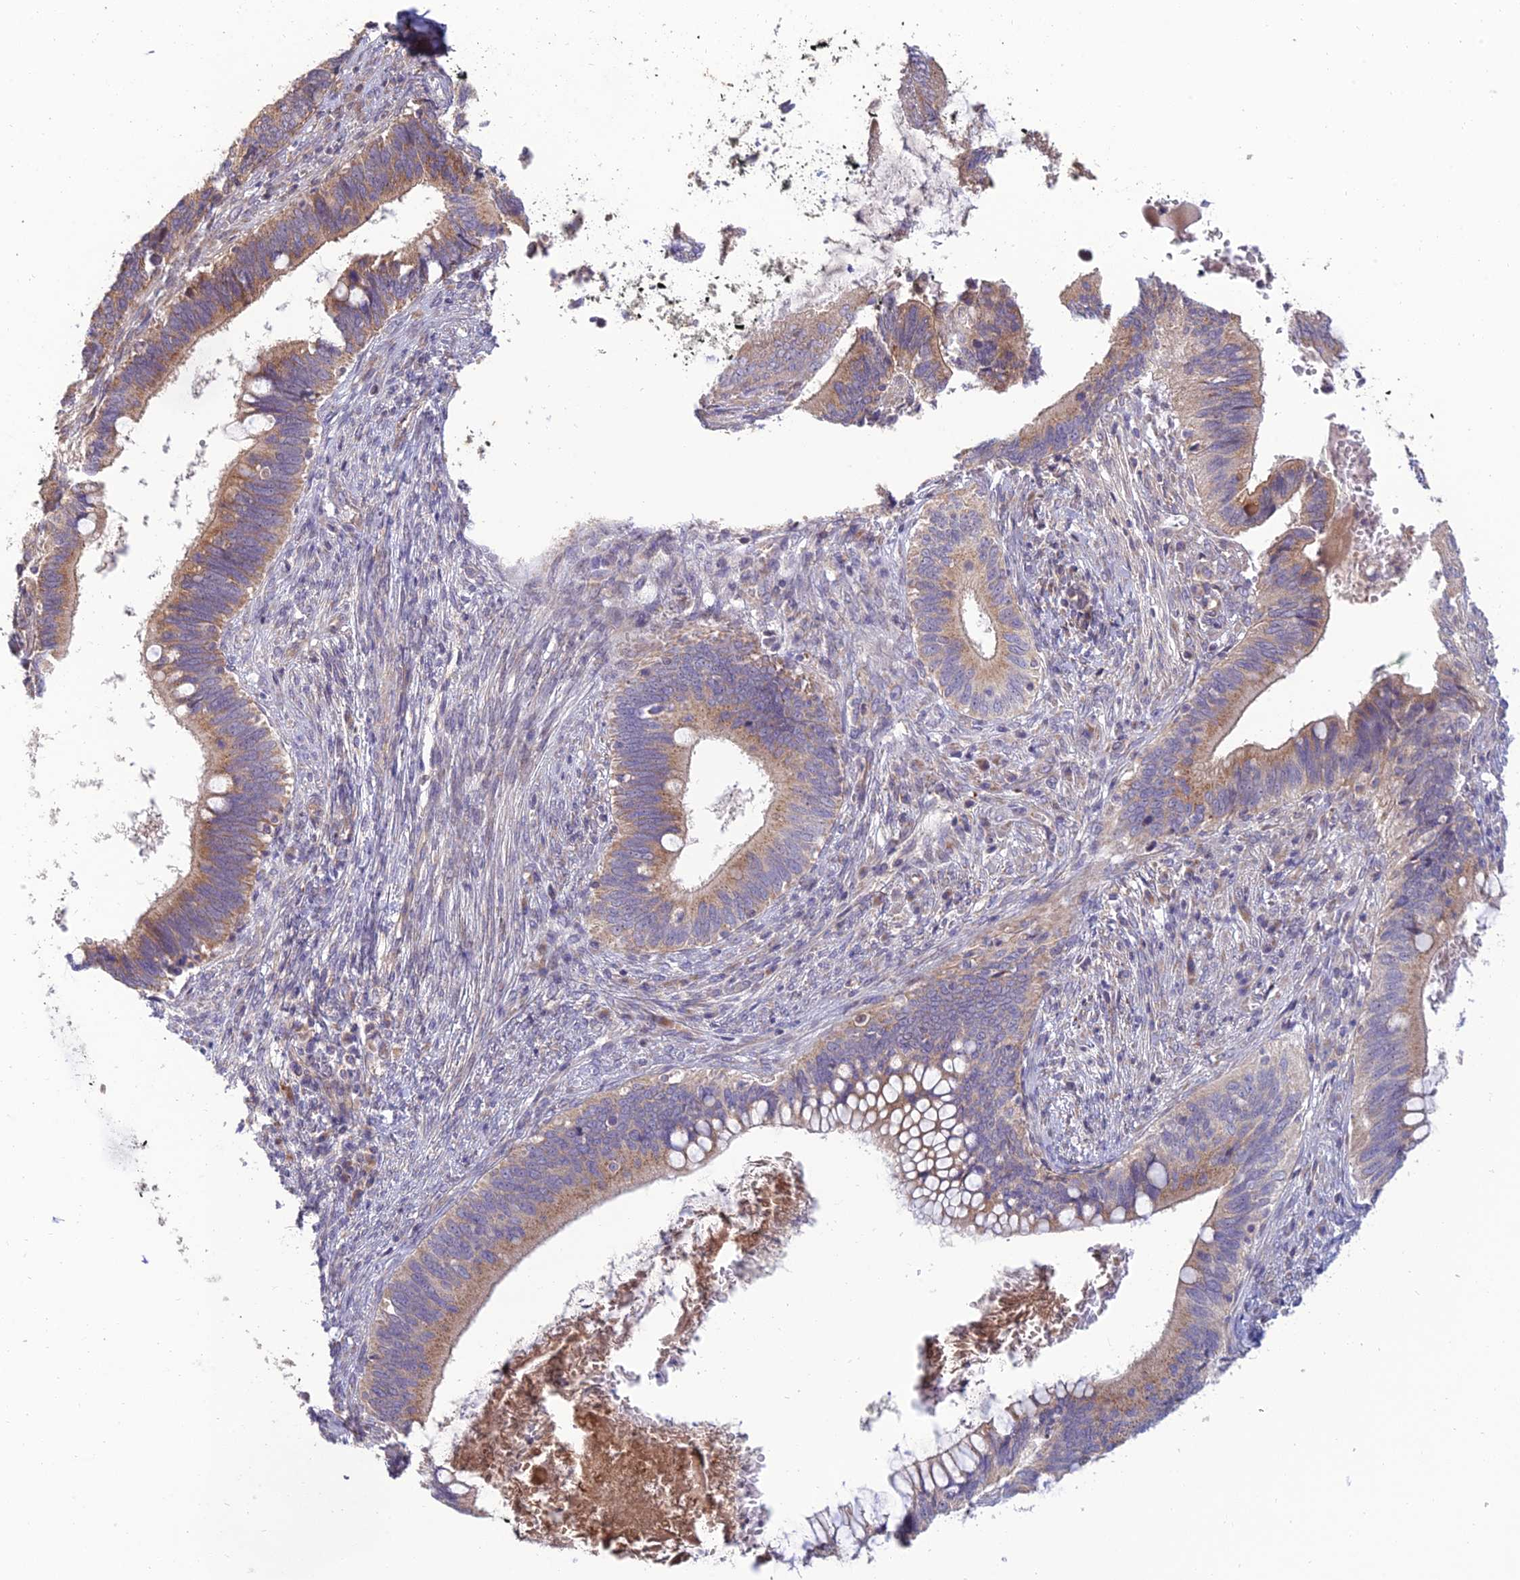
{"staining": {"intensity": "moderate", "quantity": "25%-75%", "location": "cytoplasmic/membranous"}, "tissue": "cervical cancer", "cell_type": "Tumor cells", "image_type": "cancer", "snomed": [{"axis": "morphology", "description": "Adenocarcinoma, NOS"}, {"axis": "topography", "description": "Cervix"}], "caption": "A micrograph of human cervical cancer (adenocarcinoma) stained for a protein exhibits moderate cytoplasmic/membranous brown staining in tumor cells. (DAB (3,3'-diaminobenzidine) IHC with brightfield microscopy, high magnification).", "gene": "C3orf20", "patient": {"sex": "female", "age": 42}}